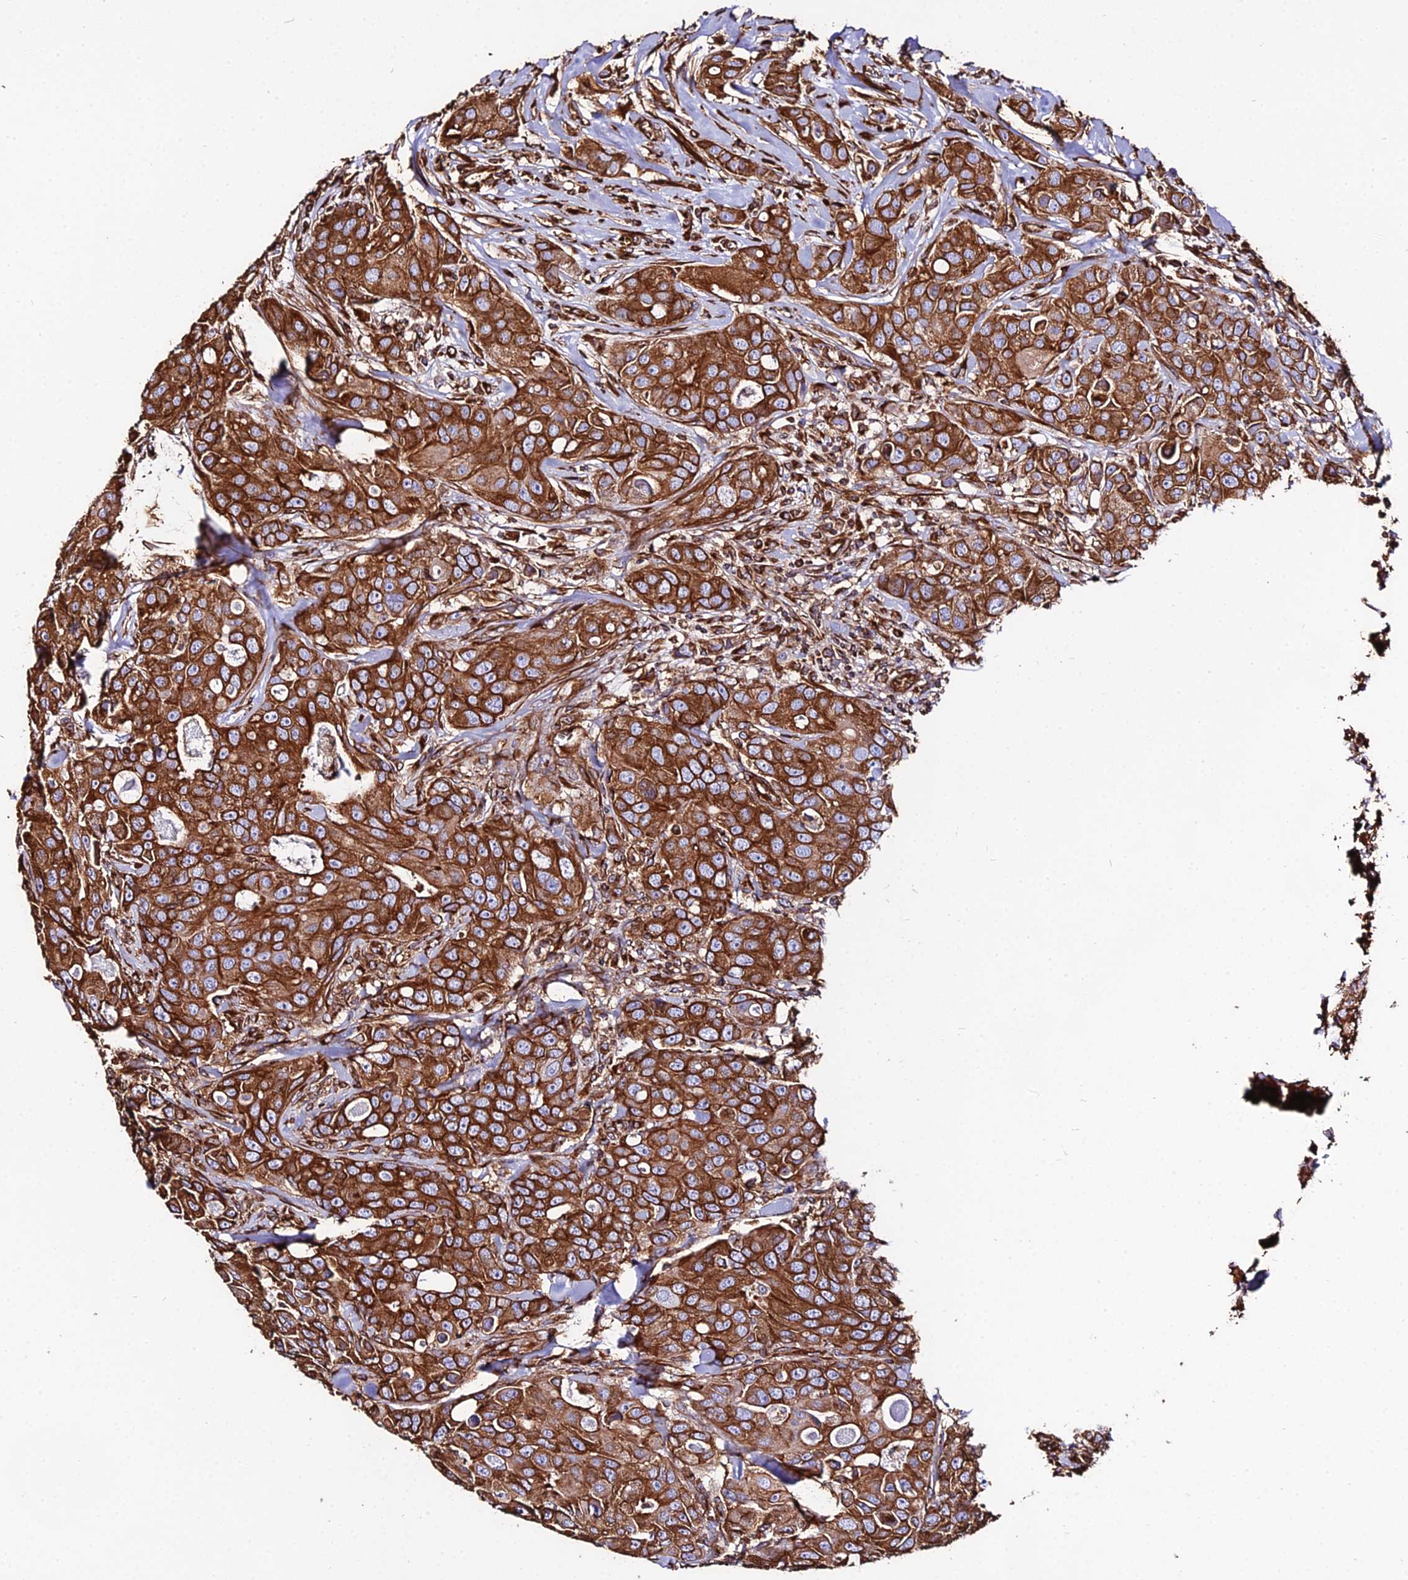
{"staining": {"intensity": "strong", "quantity": ">75%", "location": "cytoplasmic/membranous"}, "tissue": "breast cancer", "cell_type": "Tumor cells", "image_type": "cancer", "snomed": [{"axis": "morphology", "description": "Duct carcinoma"}, {"axis": "topography", "description": "Breast"}], "caption": "Strong cytoplasmic/membranous positivity for a protein is present in about >75% of tumor cells of breast cancer (invasive ductal carcinoma) using IHC.", "gene": "TUBA3D", "patient": {"sex": "female", "age": 43}}